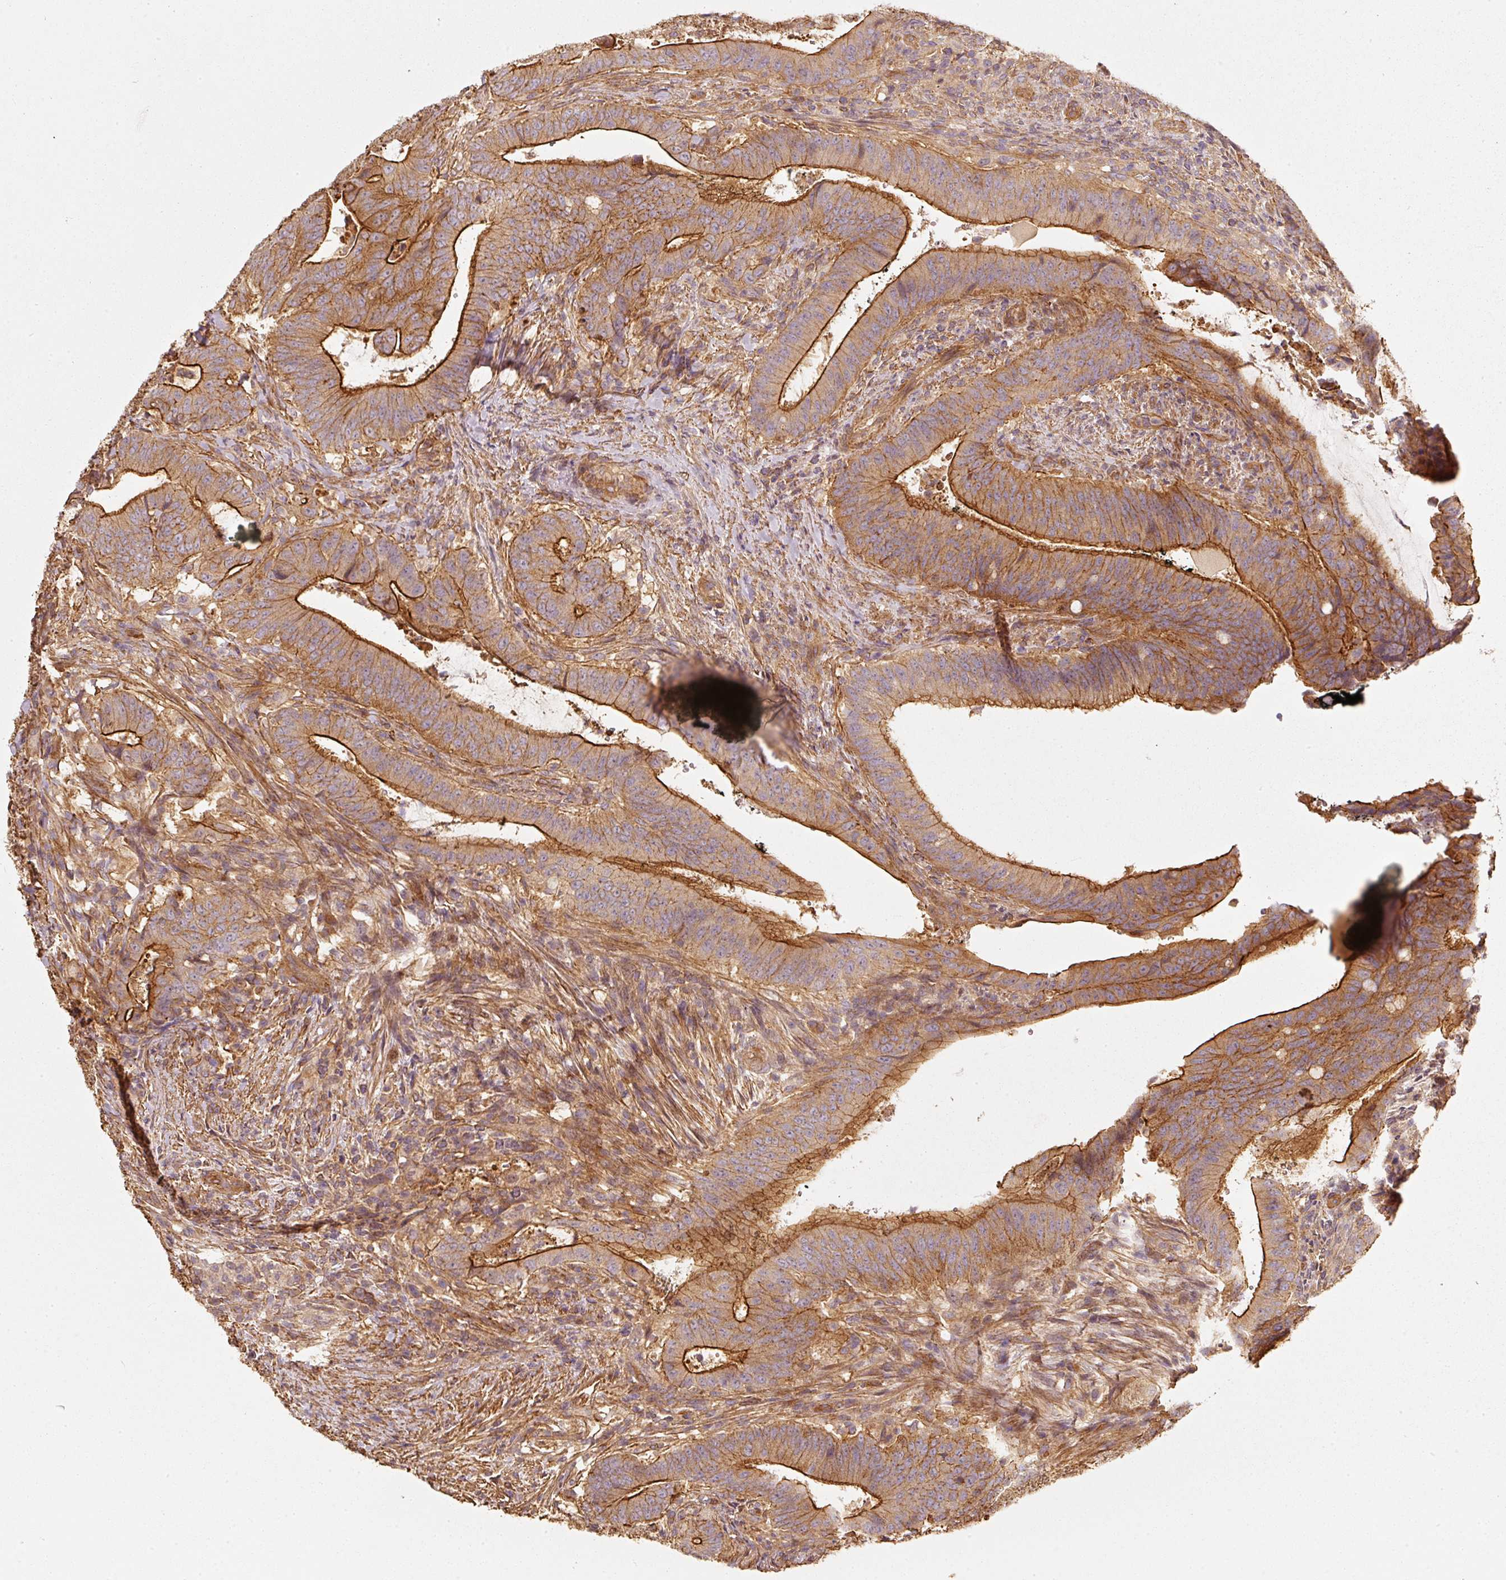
{"staining": {"intensity": "strong", "quantity": ">75%", "location": "cytoplasmic/membranous"}, "tissue": "colorectal cancer", "cell_type": "Tumor cells", "image_type": "cancer", "snomed": [{"axis": "morphology", "description": "Adenocarcinoma, NOS"}, {"axis": "topography", "description": "Colon"}], "caption": "An immunohistochemistry micrograph of neoplastic tissue is shown. Protein staining in brown shows strong cytoplasmic/membranous positivity in adenocarcinoma (colorectal) within tumor cells. The staining is performed using DAB (3,3'-diaminobenzidine) brown chromogen to label protein expression. The nuclei are counter-stained blue using hematoxylin.", "gene": "CEP95", "patient": {"sex": "female", "age": 43}}